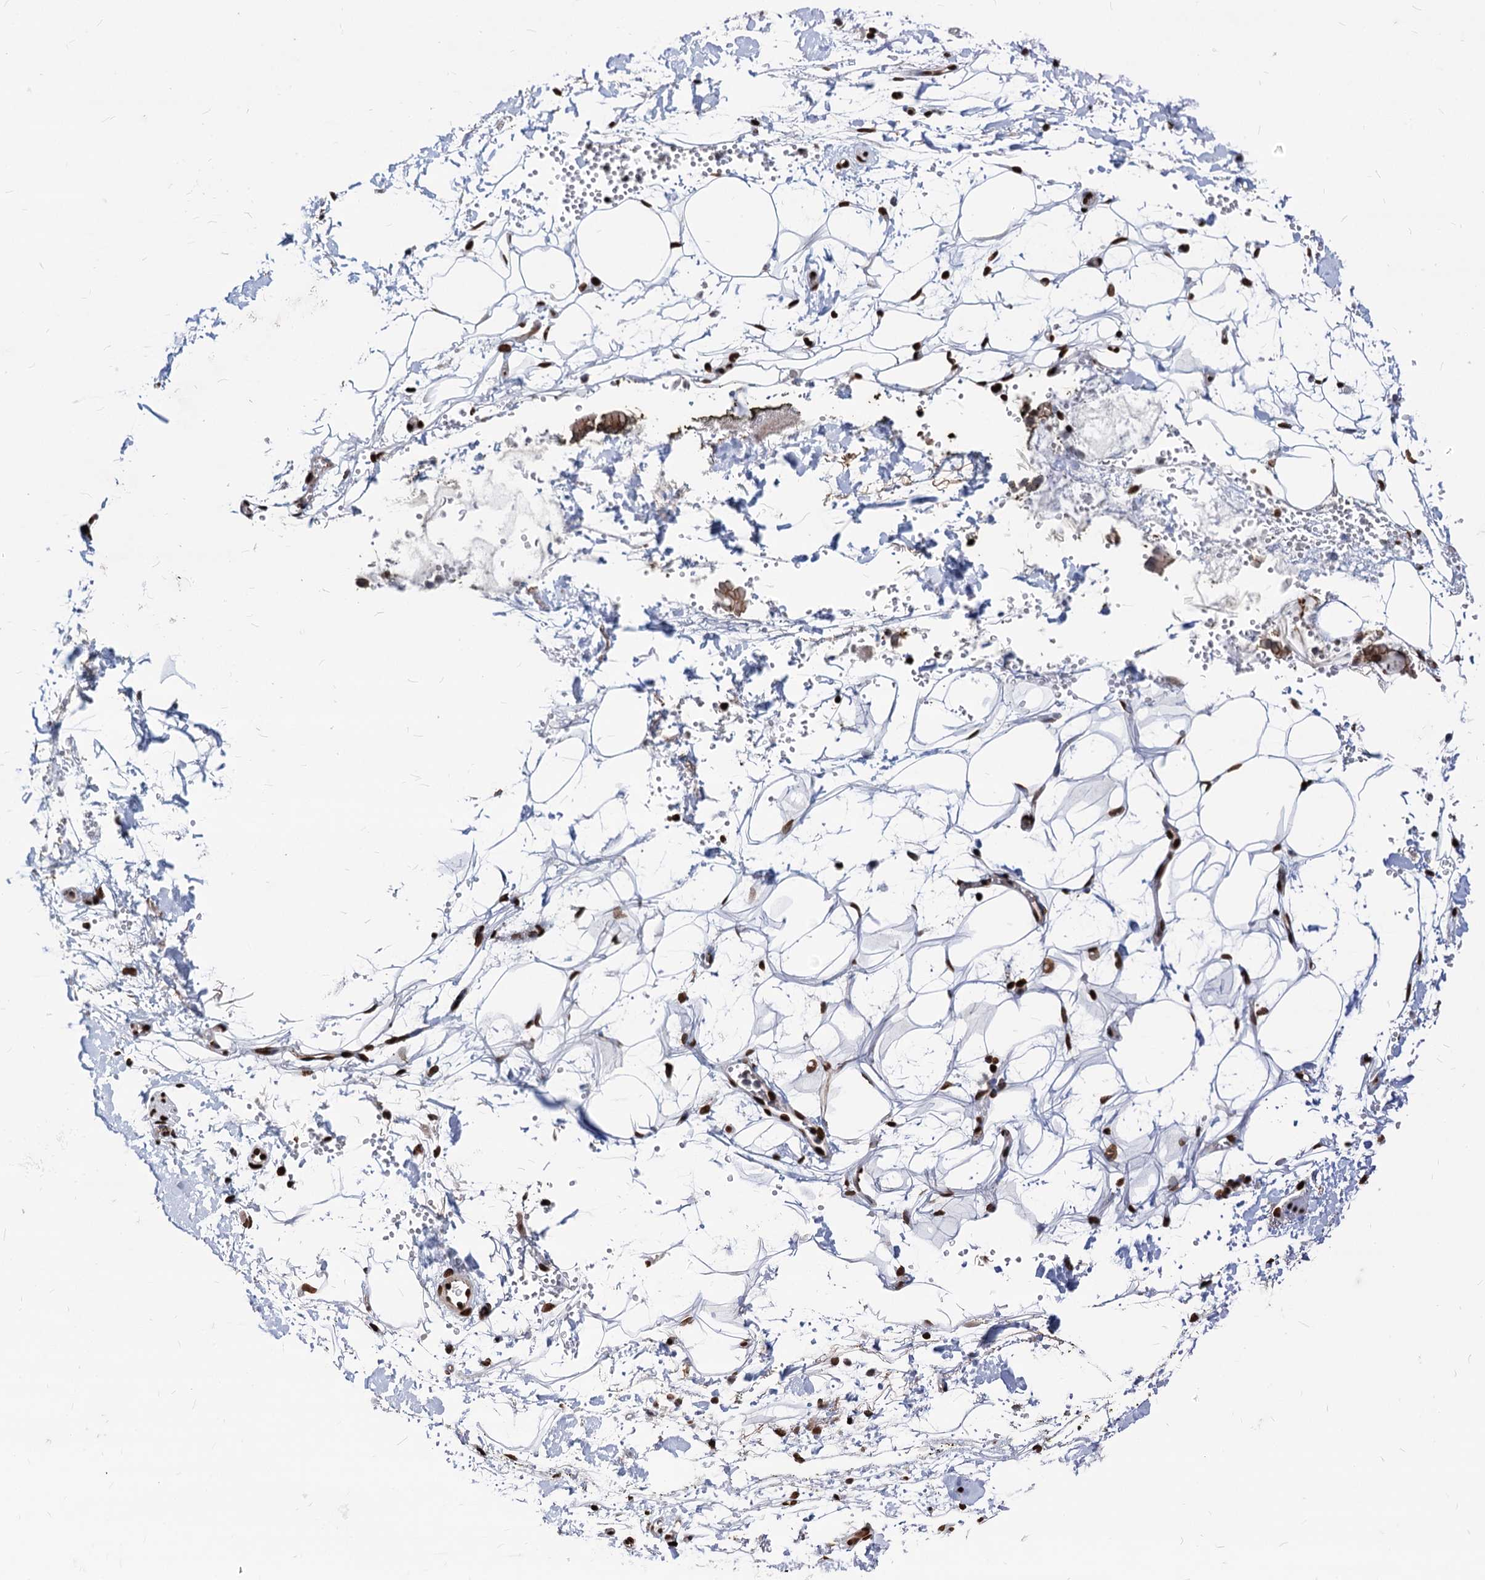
{"staining": {"intensity": "strong", "quantity": ">75%", "location": "nuclear"}, "tissue": "adipose tissue", "cell_type": "Adipocytes", "image_type": "normal", "snomed": [{"axis": "morphology", "description": "Normal tissue, NOS"}, {"axis": "morphology", "description": "Adenocarcinoma, NOS"}, {"axis": "topography", "description": "Pancreas"}, {"axis": "topography", "description": "Peripheral nerve tissue"}], "caption": "Protein positivity by IHC exhibits strong nuclear expression in approximately >75% of adipocytes in benign adipose tissue. (brown staining indicates protein expression, while blue staining denotes nuclei).", "gene": "MECP2", "patient": {"sex": "male", "age": 59}}